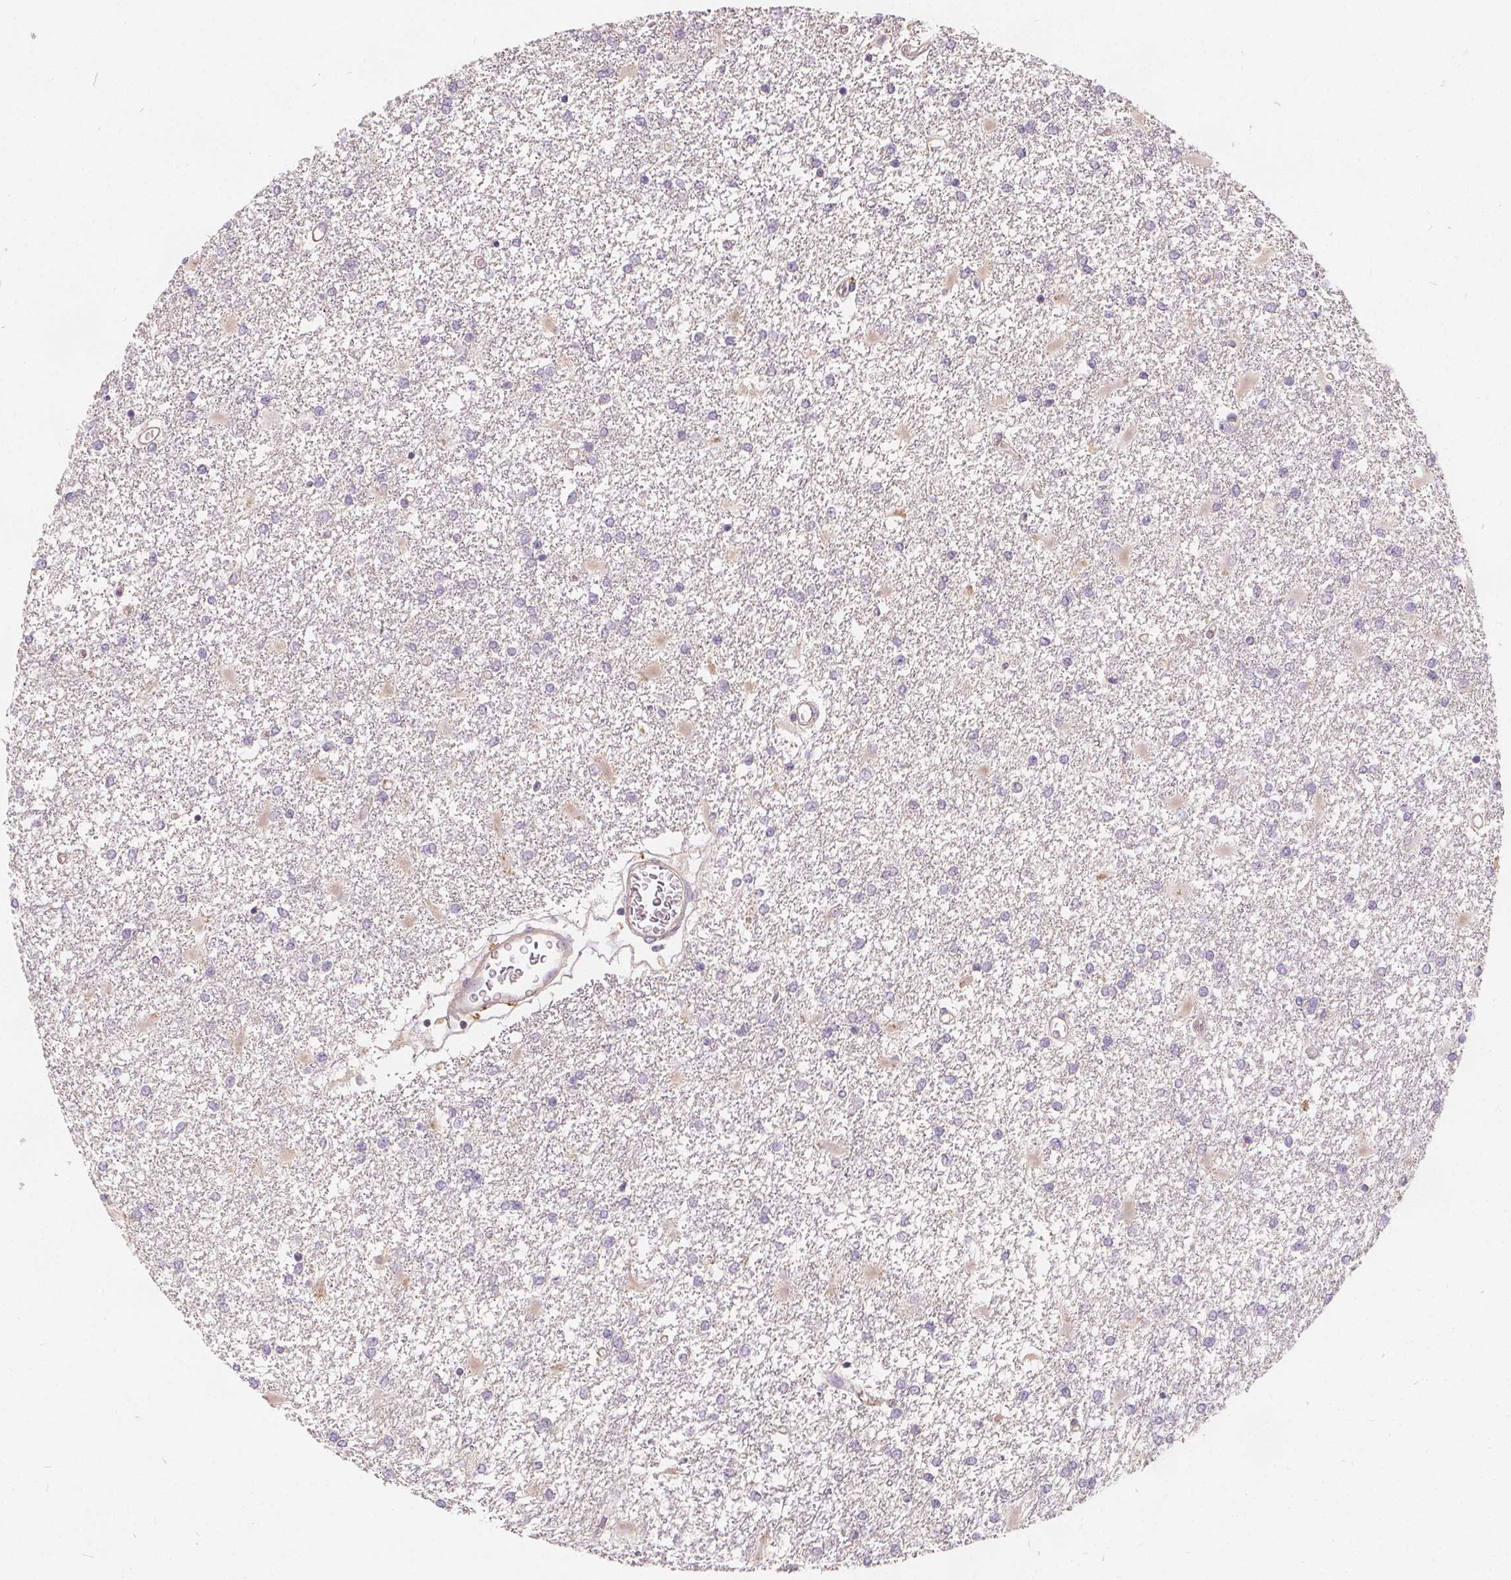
{"staining": {"intensity": "negative", "quantity": "none", "location": "none"}, "tissue": "glioma", "cell_type": "Tumor cells", "image_type": "cancer", "snomed": [{"axis": "morphology", "description": "Glioma, malignant, High grade"}, {"axis": "topography", "description": "Cerebral cortex"}], "caption": "This is a micrograph of IHC staining of malignant glioma (high-grade), which shows no staining in tumor cells.", "gene": "DRC3", "patient": {"sex": "male", "age": 79}}